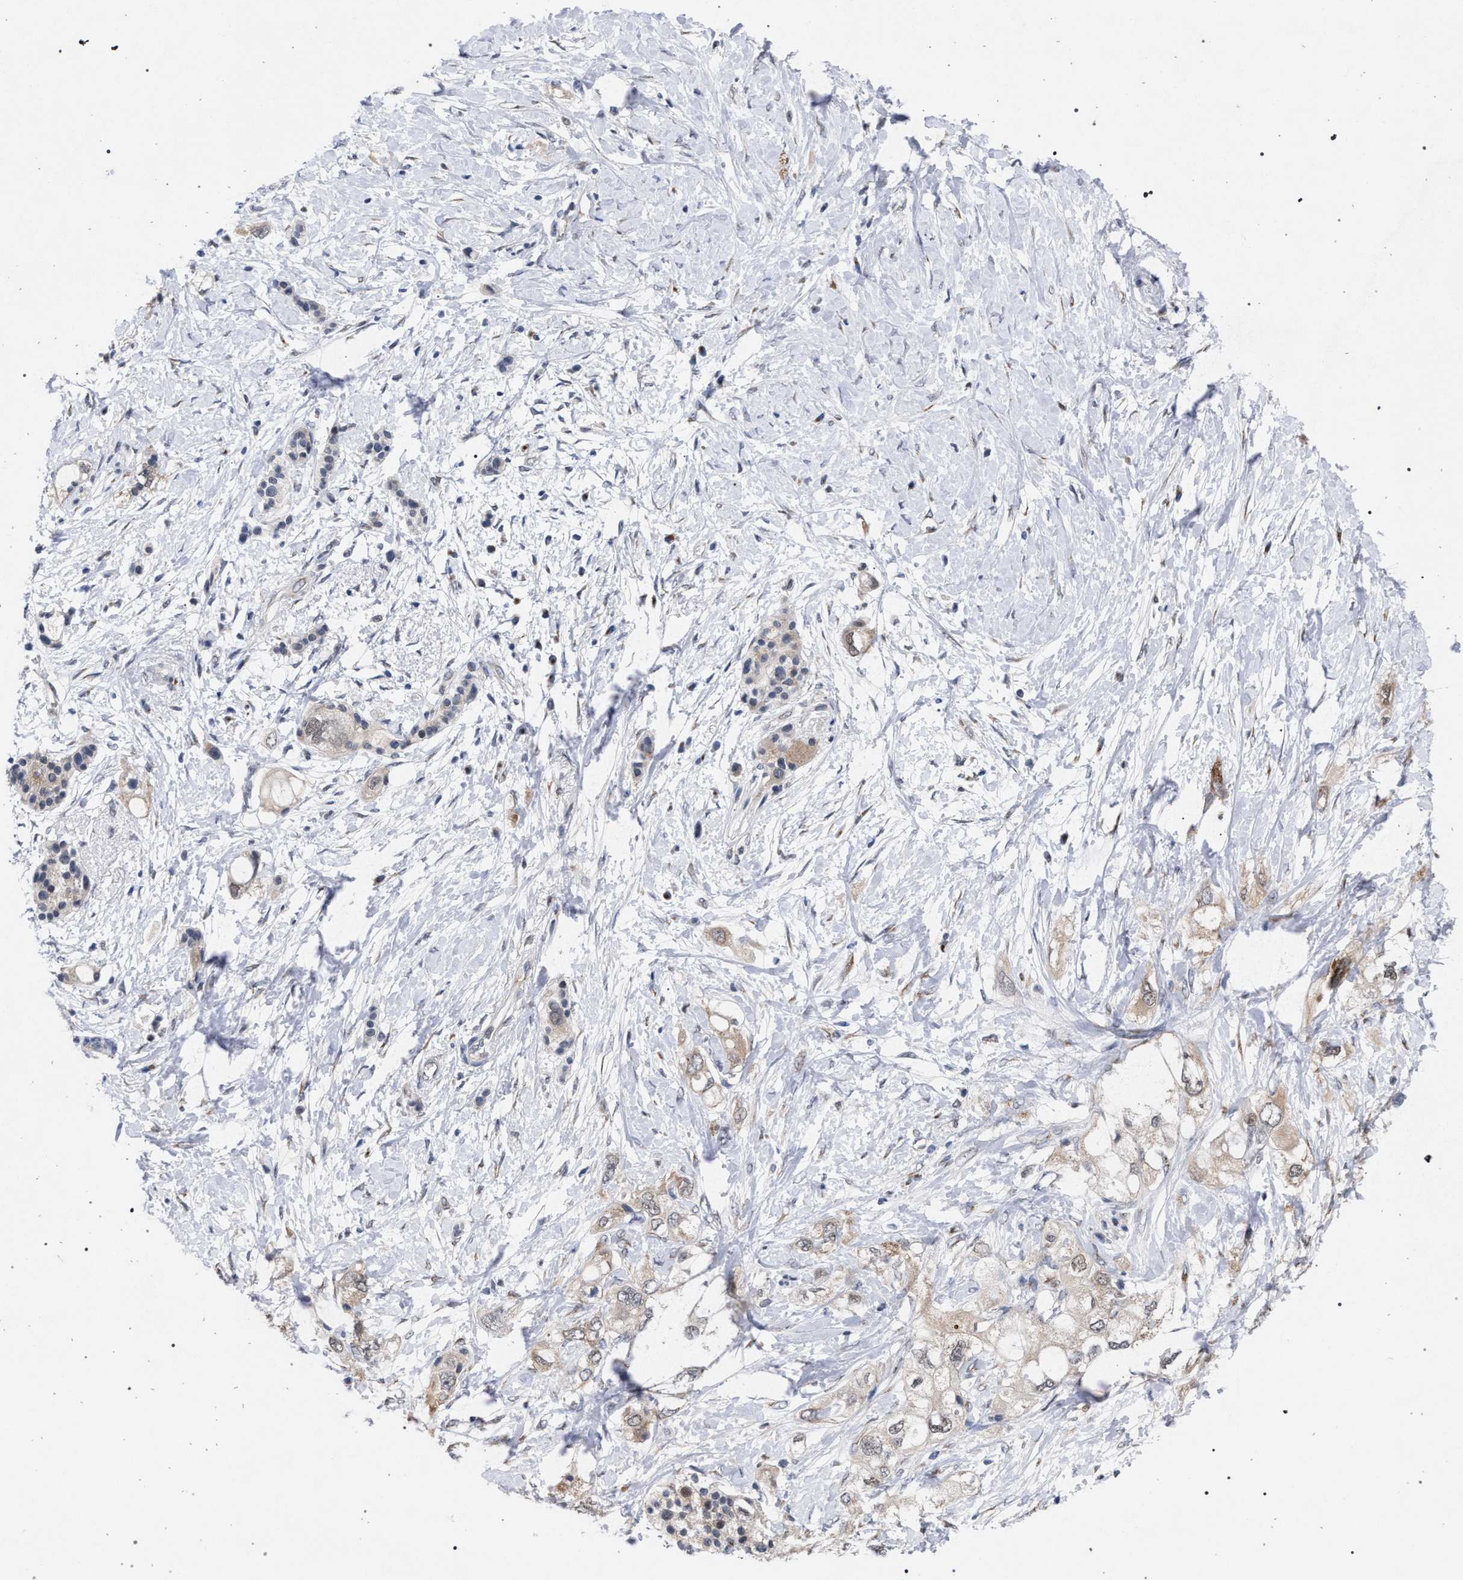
{"staining": {"intensity": "weak", "quantity": ">75%", "location": "cytoplasmic/membranous"}, "tissue": "pancreatic cancer", "cell_type": "Tumor cells", "image_type": "cancer", "snomed": [{"axis": "morphology", "description": "Adenocarcinoma, NOS"}, {"axis": "topography", "description": "Pancreas"}], "caption": "Immunohistochemical staining of human adenocarcinoma (pancreatic) reveals low levels of weak cytoplasmic/membranous protein positivity in about >75% of tumor cells.", "gene": "GOLGA2", "patient": {"sex": "female", "age": 56}}